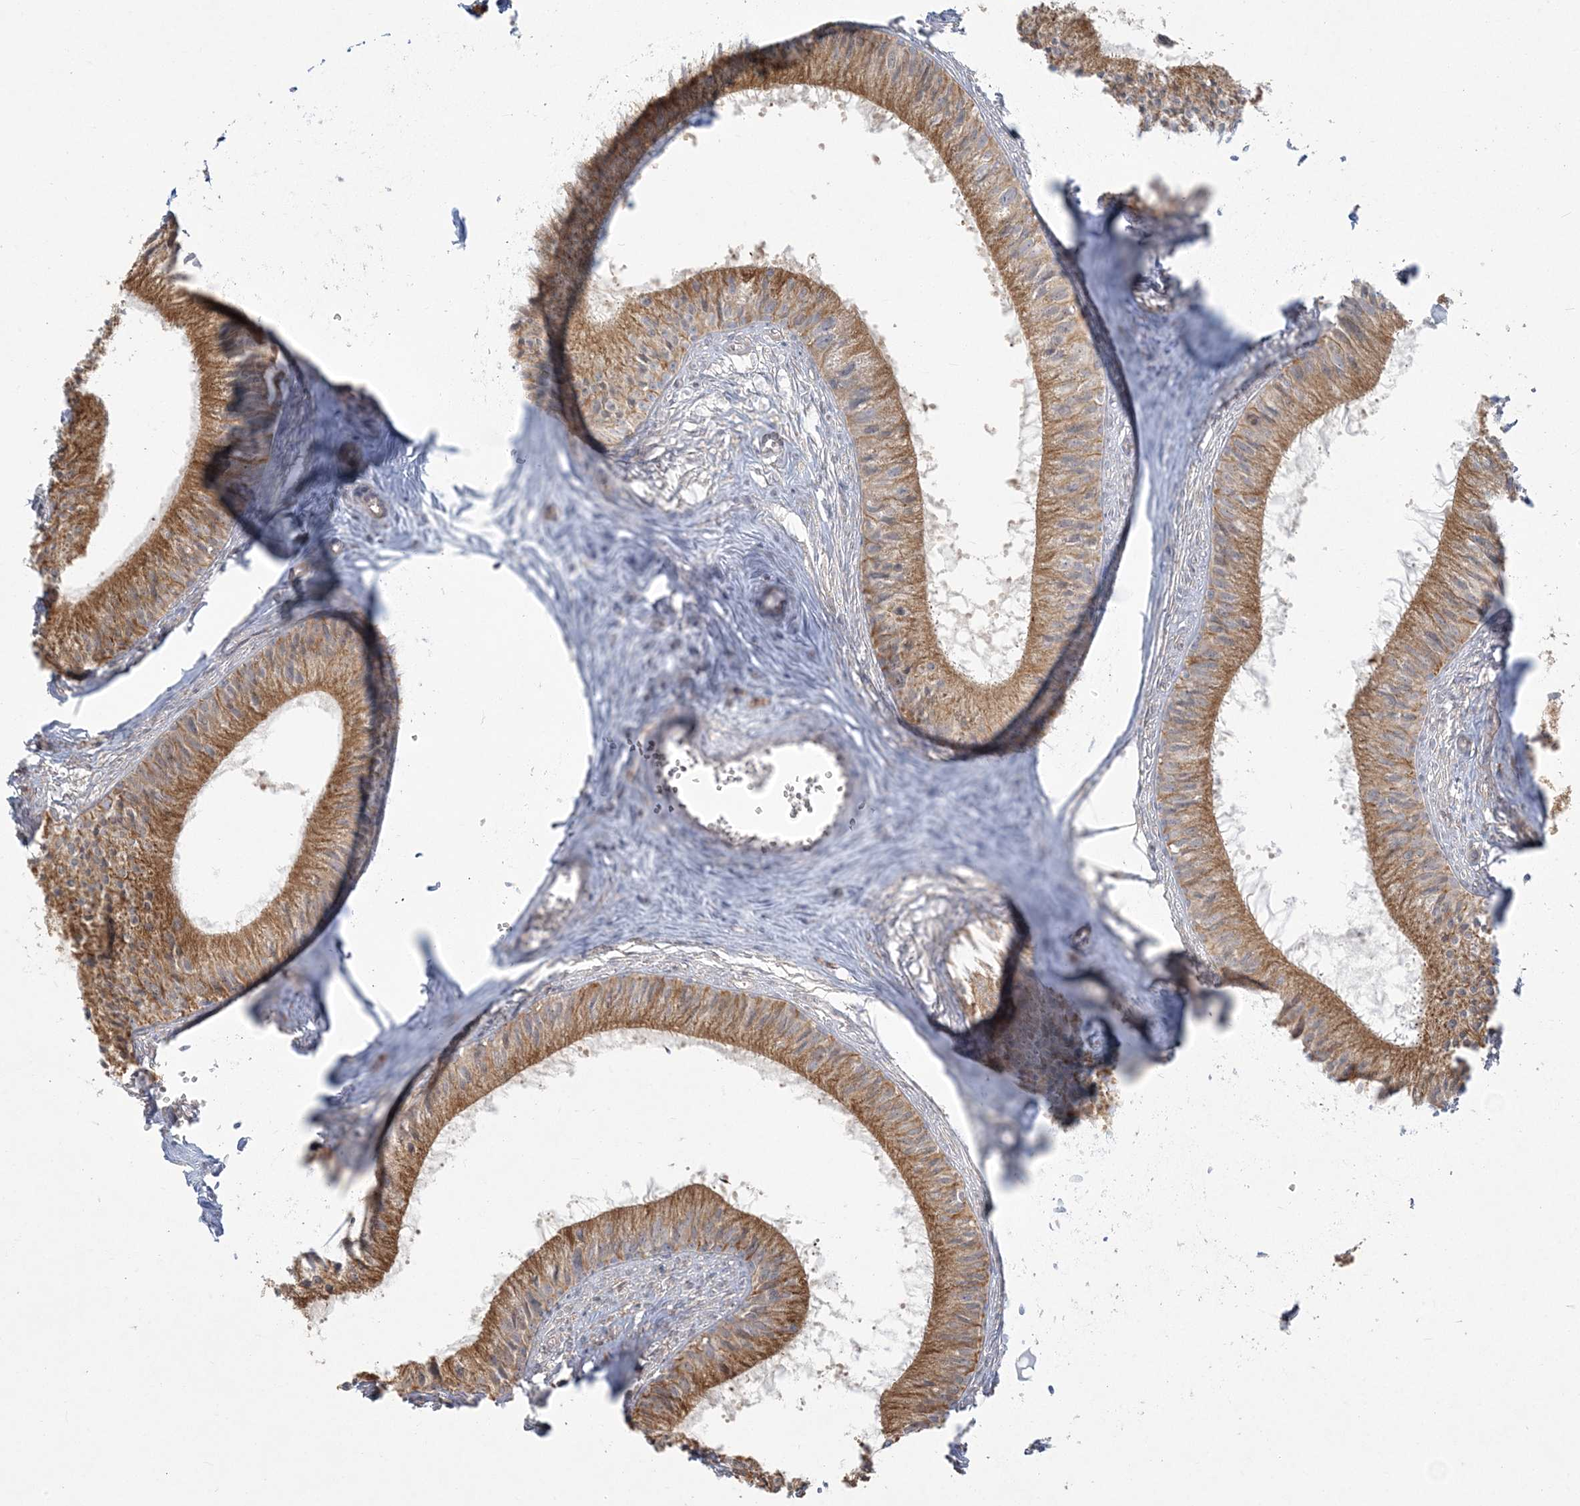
{"staining": {"intensity": "moderate", "quantity": ">75%", "location": "cytoplasmic/membranous"}, "tissue": "epididymis", "cell_type": "Glandular cells", "image_type": "normal", "snomed": [{"axis": "morphology", "description": "Normal tissue, NOS"}, {"axis": "topography", "description": "Epididymis"}], "caption": "Moderate cytoplasmic/membranous protein expression is seen in about >75% of glandular cells in epididymis. The staining was performed using DAB (3,3'-diaminobenzidine) to visualize the protein expression in brown, while the nuclei were stained in blue with hematoxylin (Magnification: 20x).", "gene": "ZC3H6", "patient": {"sex": "male", "age": 36}}